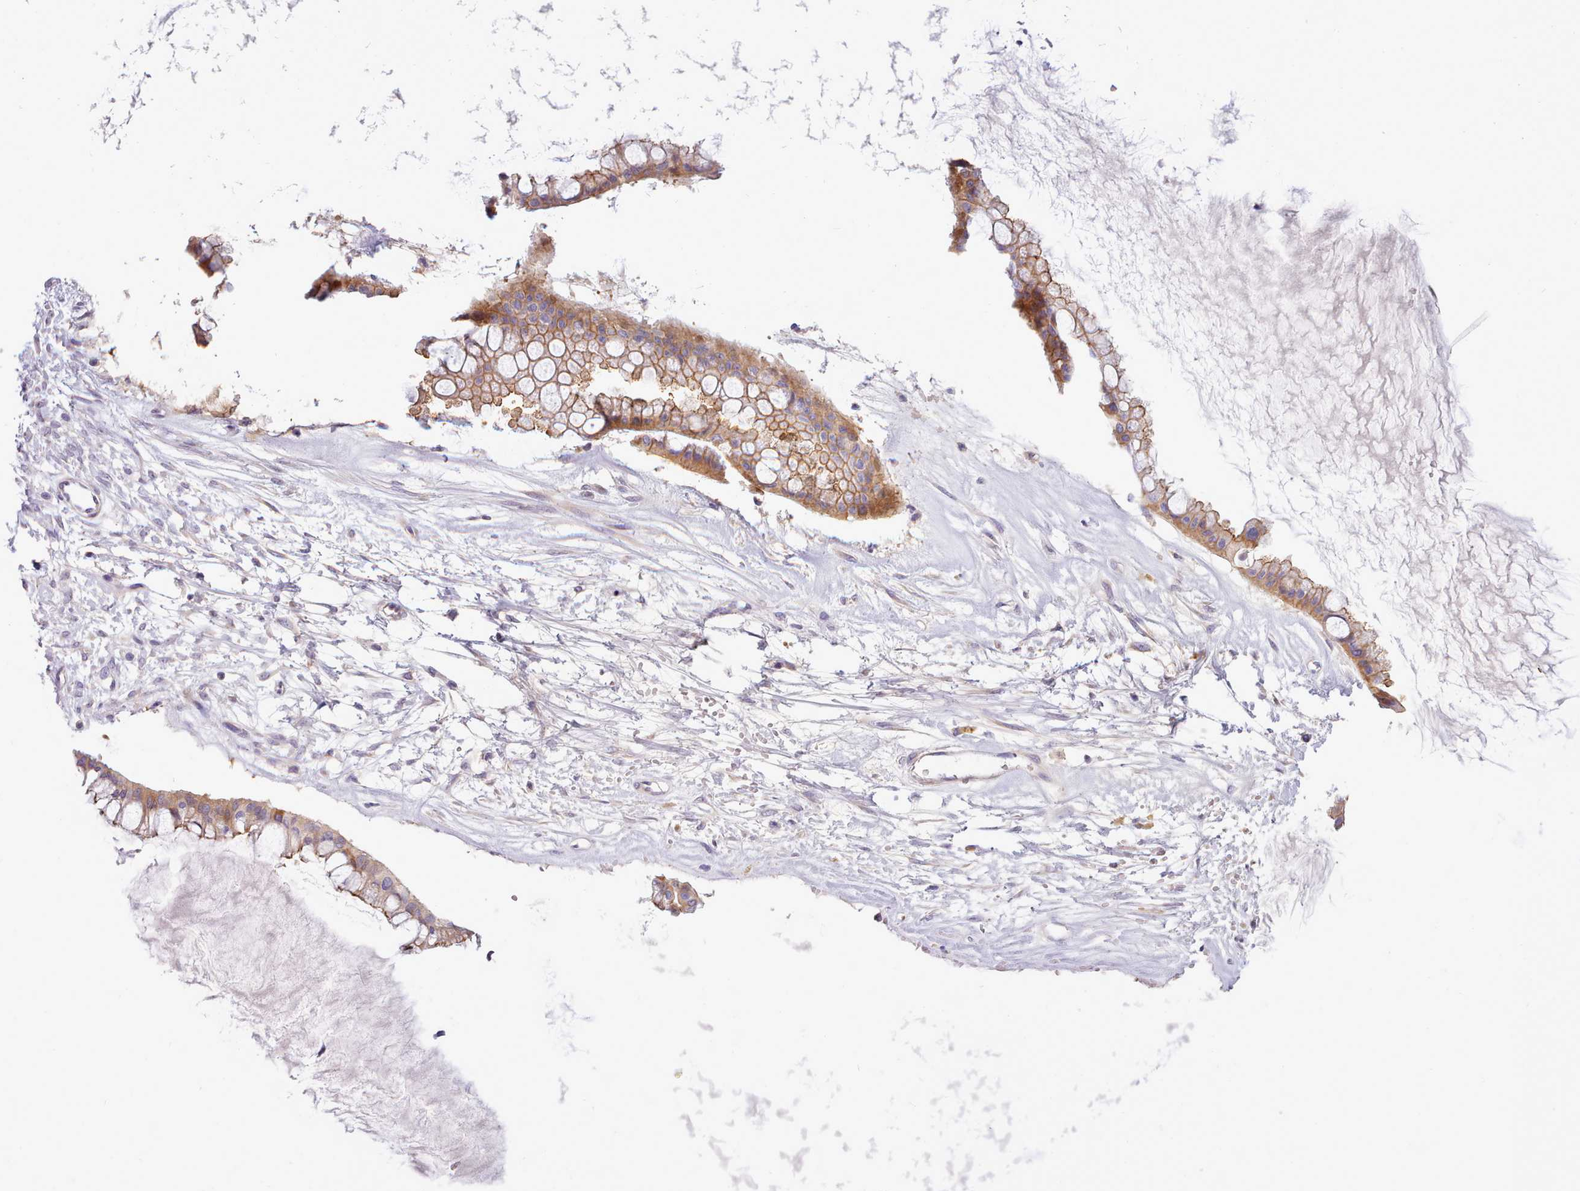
{"staining": {"intensity": "moderate", "quantity": ">75%", "location": "cytoplasmic/membranous"}, "tissue": "ovarian cancer", "cell_type": "Tumor cells", "image_type": "cancer", "snomed": [{"axis": "morphology", "description": "Cystadenocarcinoma, mucinous, NOS"}, {"axis": "topography", "description": "Ovary"}], "caption": "An image showing moderate cytoplasmic/membranous staining in about >75% of tumor cells in mucinous cystadenocarcinoma (ovarian), as visualized by brown immunohistochemical staining.", "gene": "CYP2A13", "patient": {"sex": "female", "age": 73}}